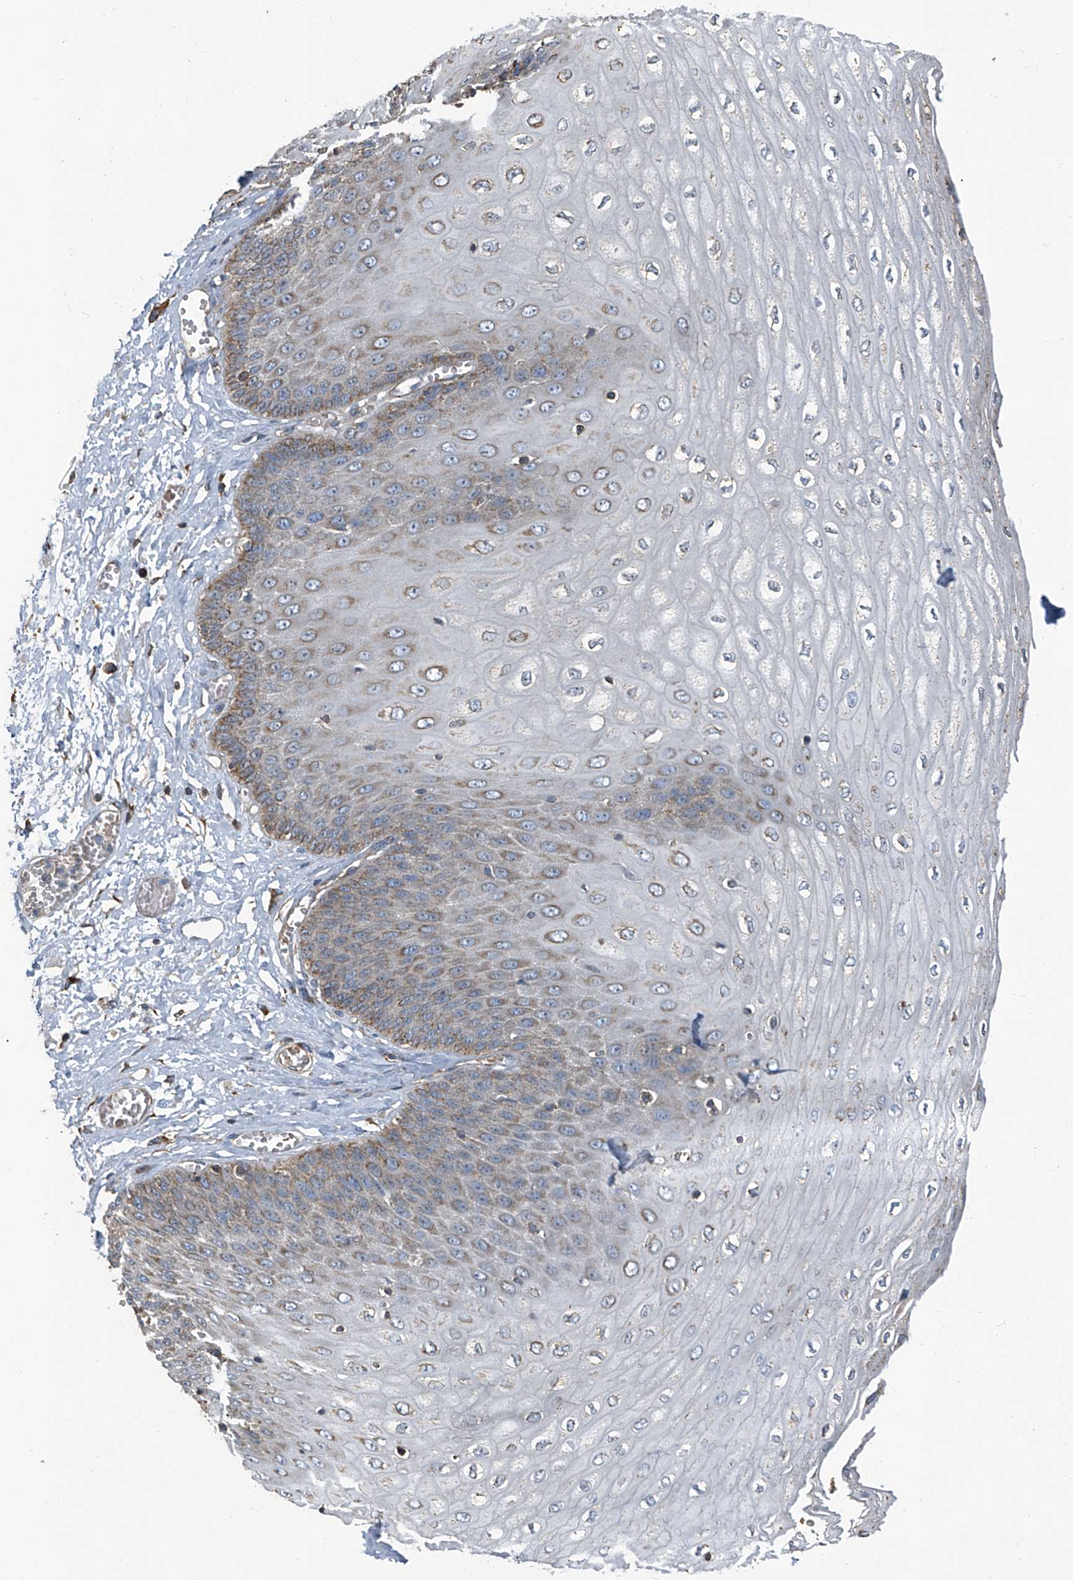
{"staining": {"intensity": "moderate", "quantity": "25%-75%", "location": "cytoplasmic/membranous"}, "tissue": "esophagus", "cell_type": "Squamous epithelial cells", "image_type": "normal", "snomed": [{"axis": "morphology", "description": "Normal tissue, NOS"}, {"axis": "topography", "description": "Esophagus"}], "caption": "Moderate cytoplasmic/membranous expression is seen in about 25%-75% of squamous epithelial cells in normal esophagus. The staining was performed using DAB to visualize the protein expression in brown, while the nuclei were stained in blue with hematoxylin (Magnification: 20x).", "gene": "SEPTIN7", "patient": {"sex": "male", "age": 60}}